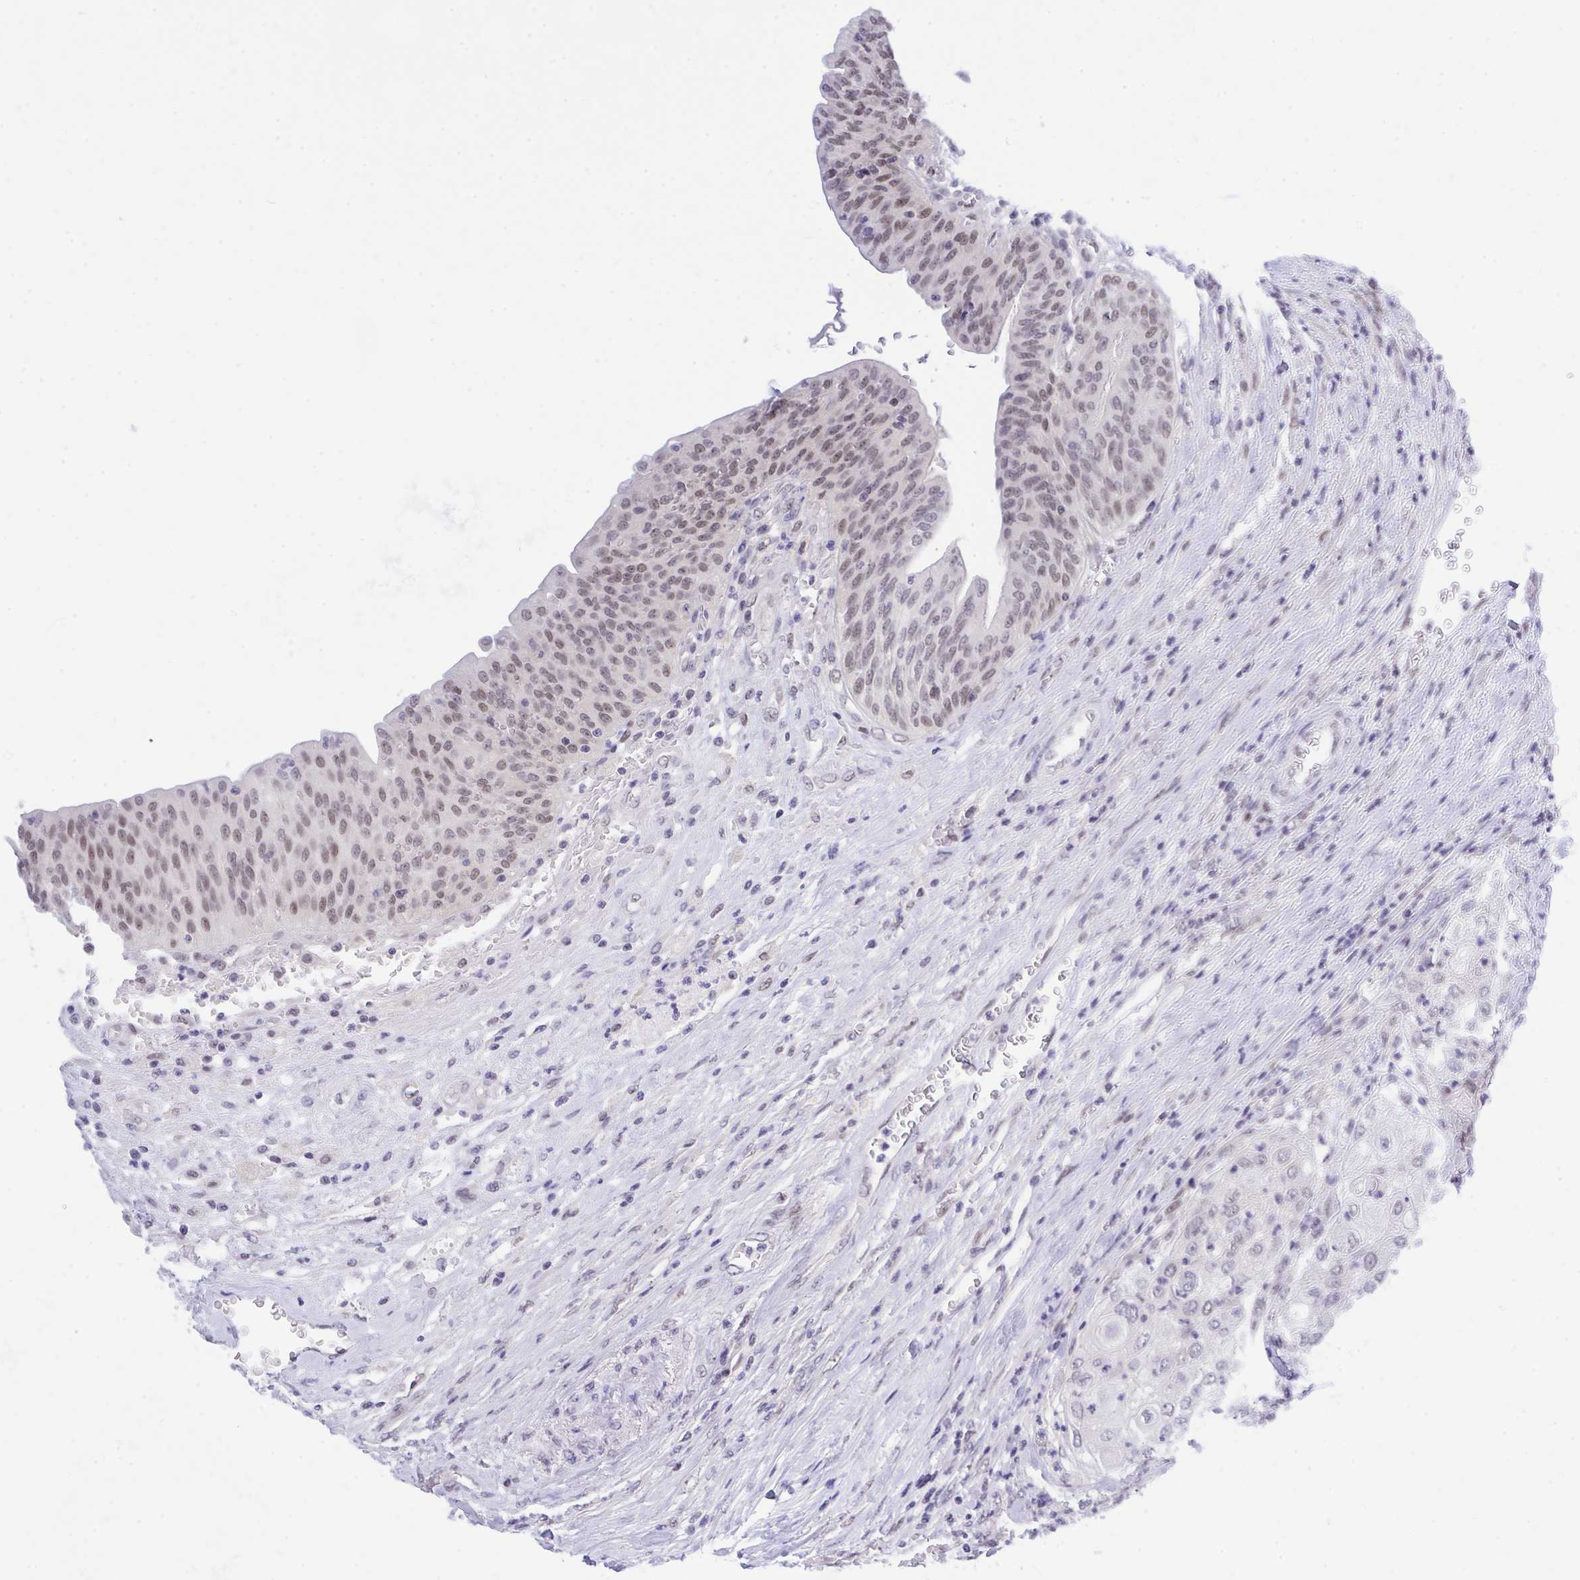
{"staining": {"intensity": "weak", "quantity": ">75%", "location": "nuclear"}, "tissue": "urothelial cancer", "cell_type": "Tumor cells", "image_type": "cancer", "snomed": [{"axis": "morphology", "description": "Urothelial carcinoma, High grade"}, {"axis": "topography", "description": "Urinary bladder"}], "caption": "A brown stain highlights weak nuclear positivity of a protein in high-grade urothelial carcinoma tumor cells.", "gene": "THOP1", "patient": {"sex": "female", "age": 79}}